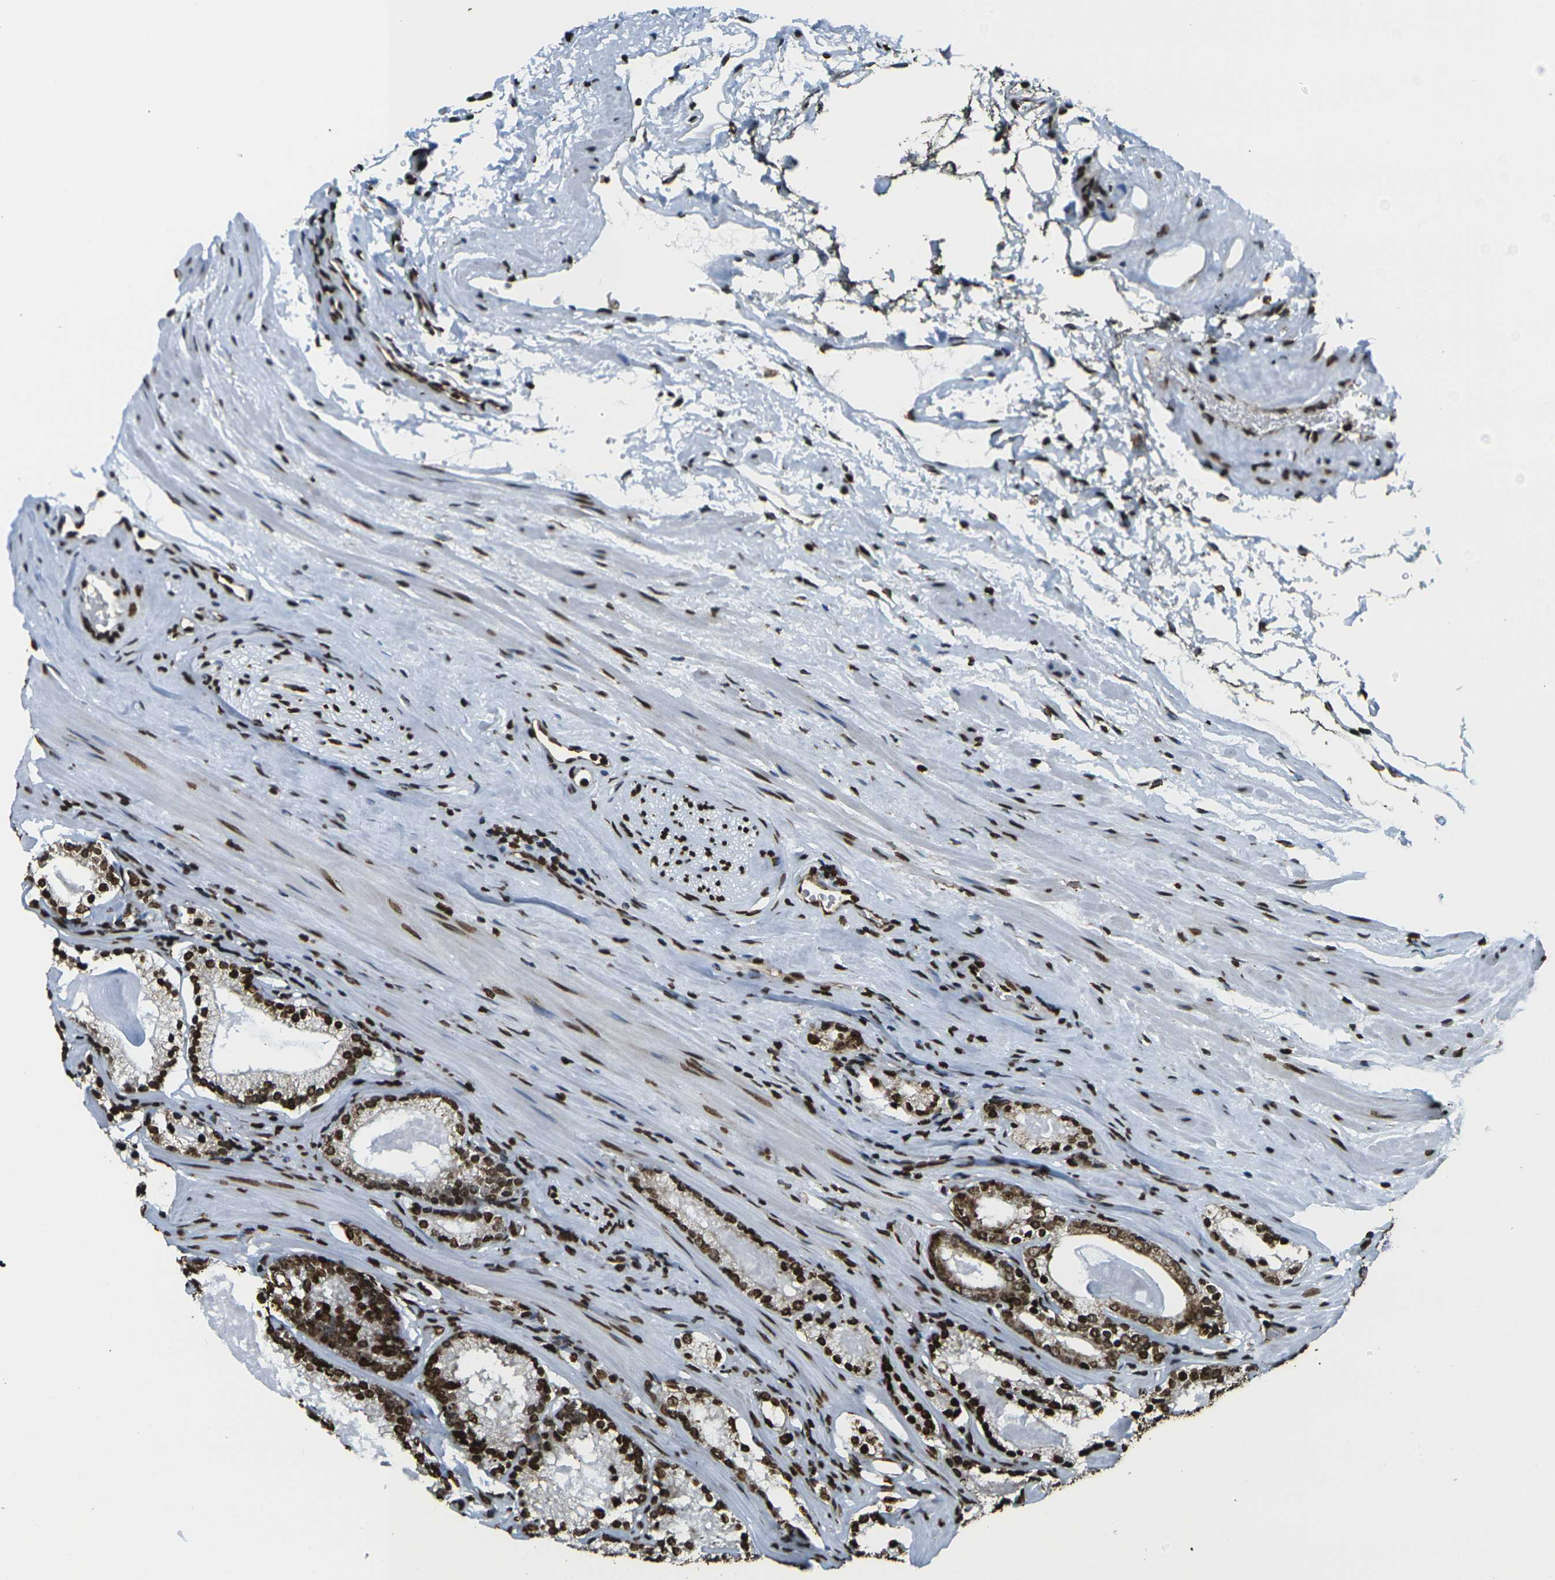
{"staining": {"intensity": "strong", "quantity": ">75%", "location": "nuclear"}, "tissue": "prostate cancer", "cell_type": "Tumor cells", "image_type": "cancer", "snomed": [{"axis": "morphology", "description": "Adenocarcinoma, Low grade"}, {"axis": "topography", "description": "Prostate"}], "caption": "Strong nuclear protein staining is seen in approximately >75% of tumor cells in prostate low-grade adenocarcinoma.", "gene": "H1-2", "patient": {"sex": "male", "age": 59}}